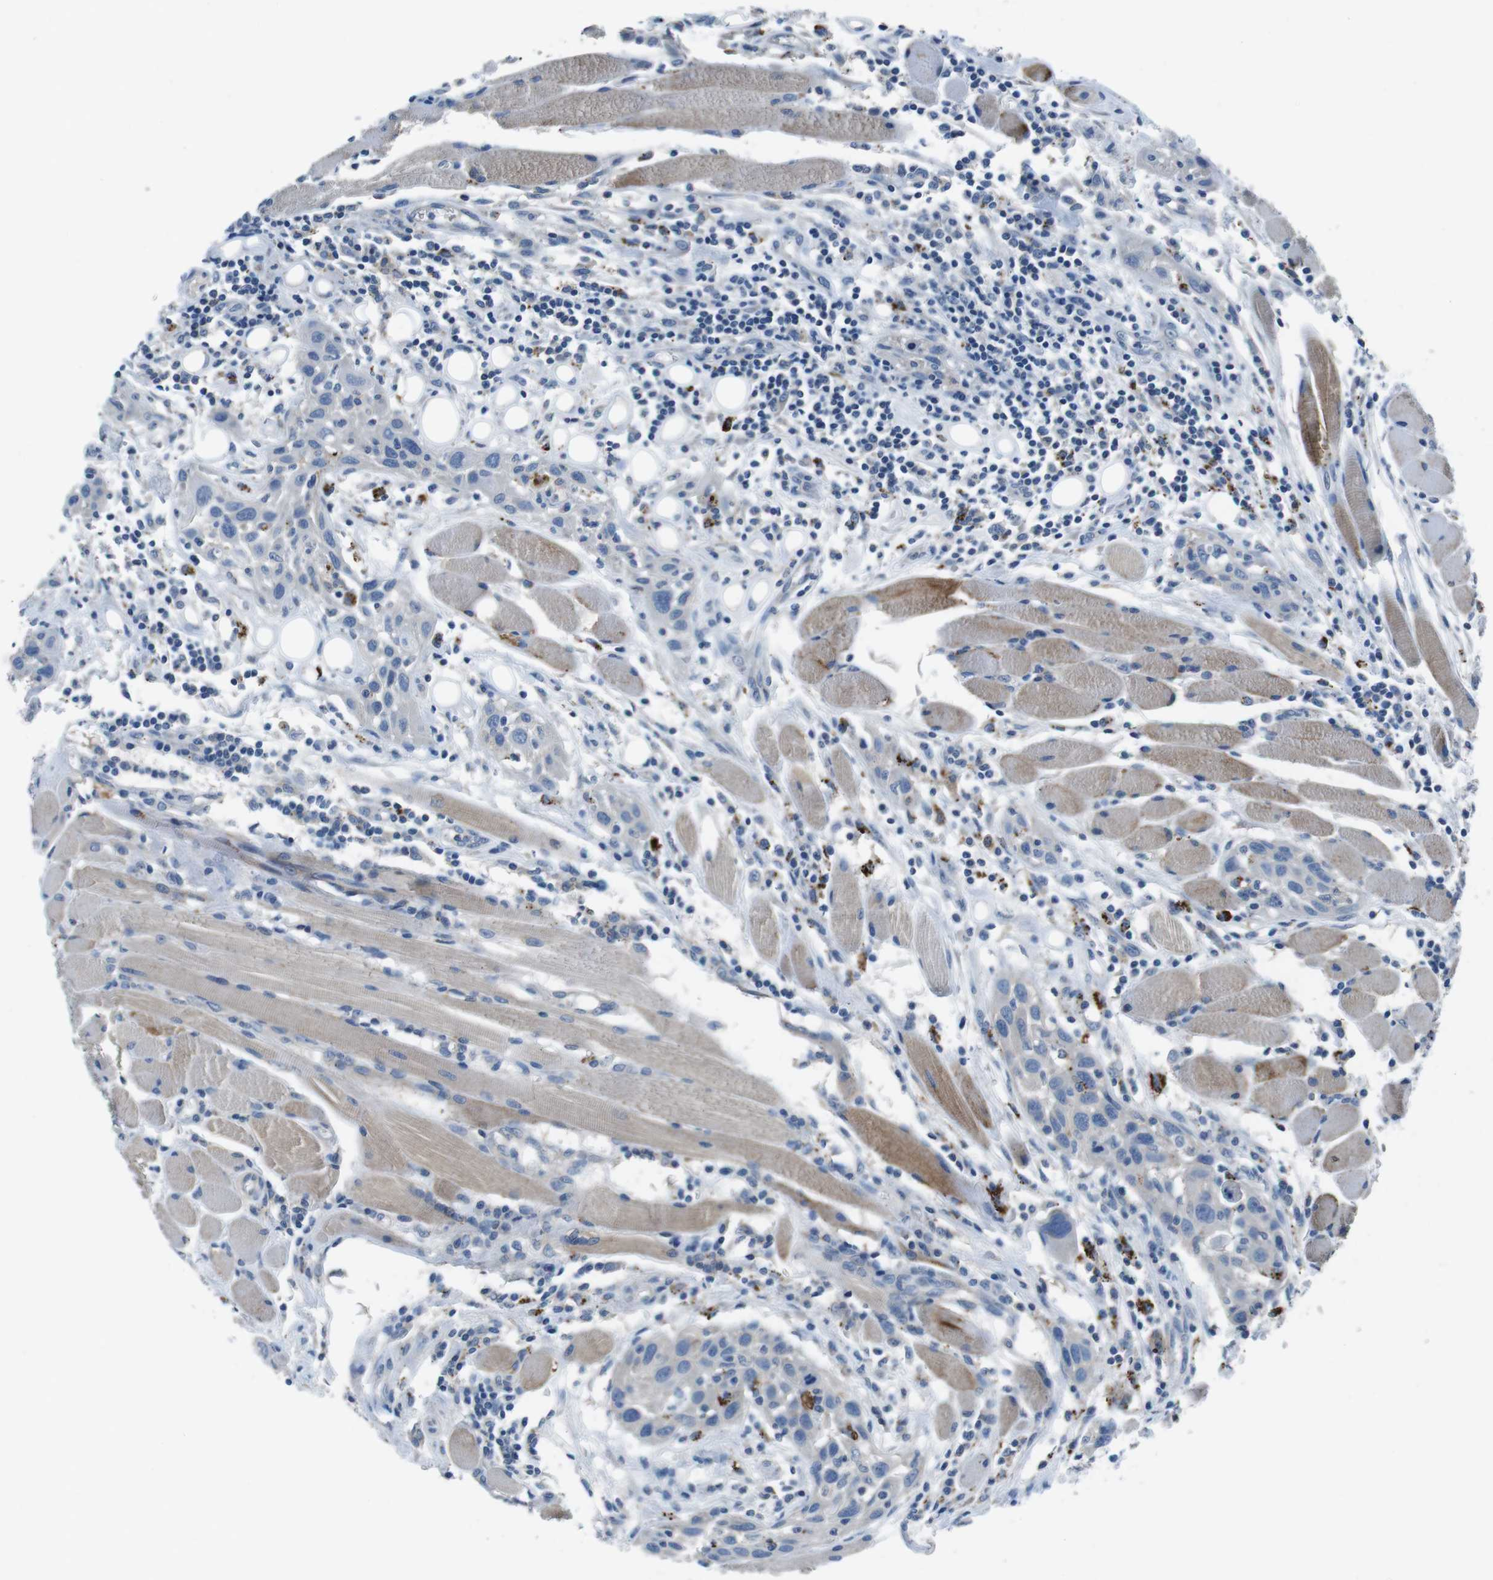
{"staining": {"intensity": "negative", "quantity": "none", "location": "none"}, "tissue": "head and neck cancer", "cell_type": "Tumor cells", "image_type": "cancer", "snomed": [{"axis": "morphology", "description": "Squamous cell carcinoma, NOS"}, {"axis": "topography", "description": "Oral tissue"}, {"axis": "topography", "description": "Head-Neck"}], "caption": "Image shows no protein positivity in tumor cells of head and neck squamous cell carcinoma tissue.", "gene": "TULP3", "patient": {"sex": "female", "age": 50}}